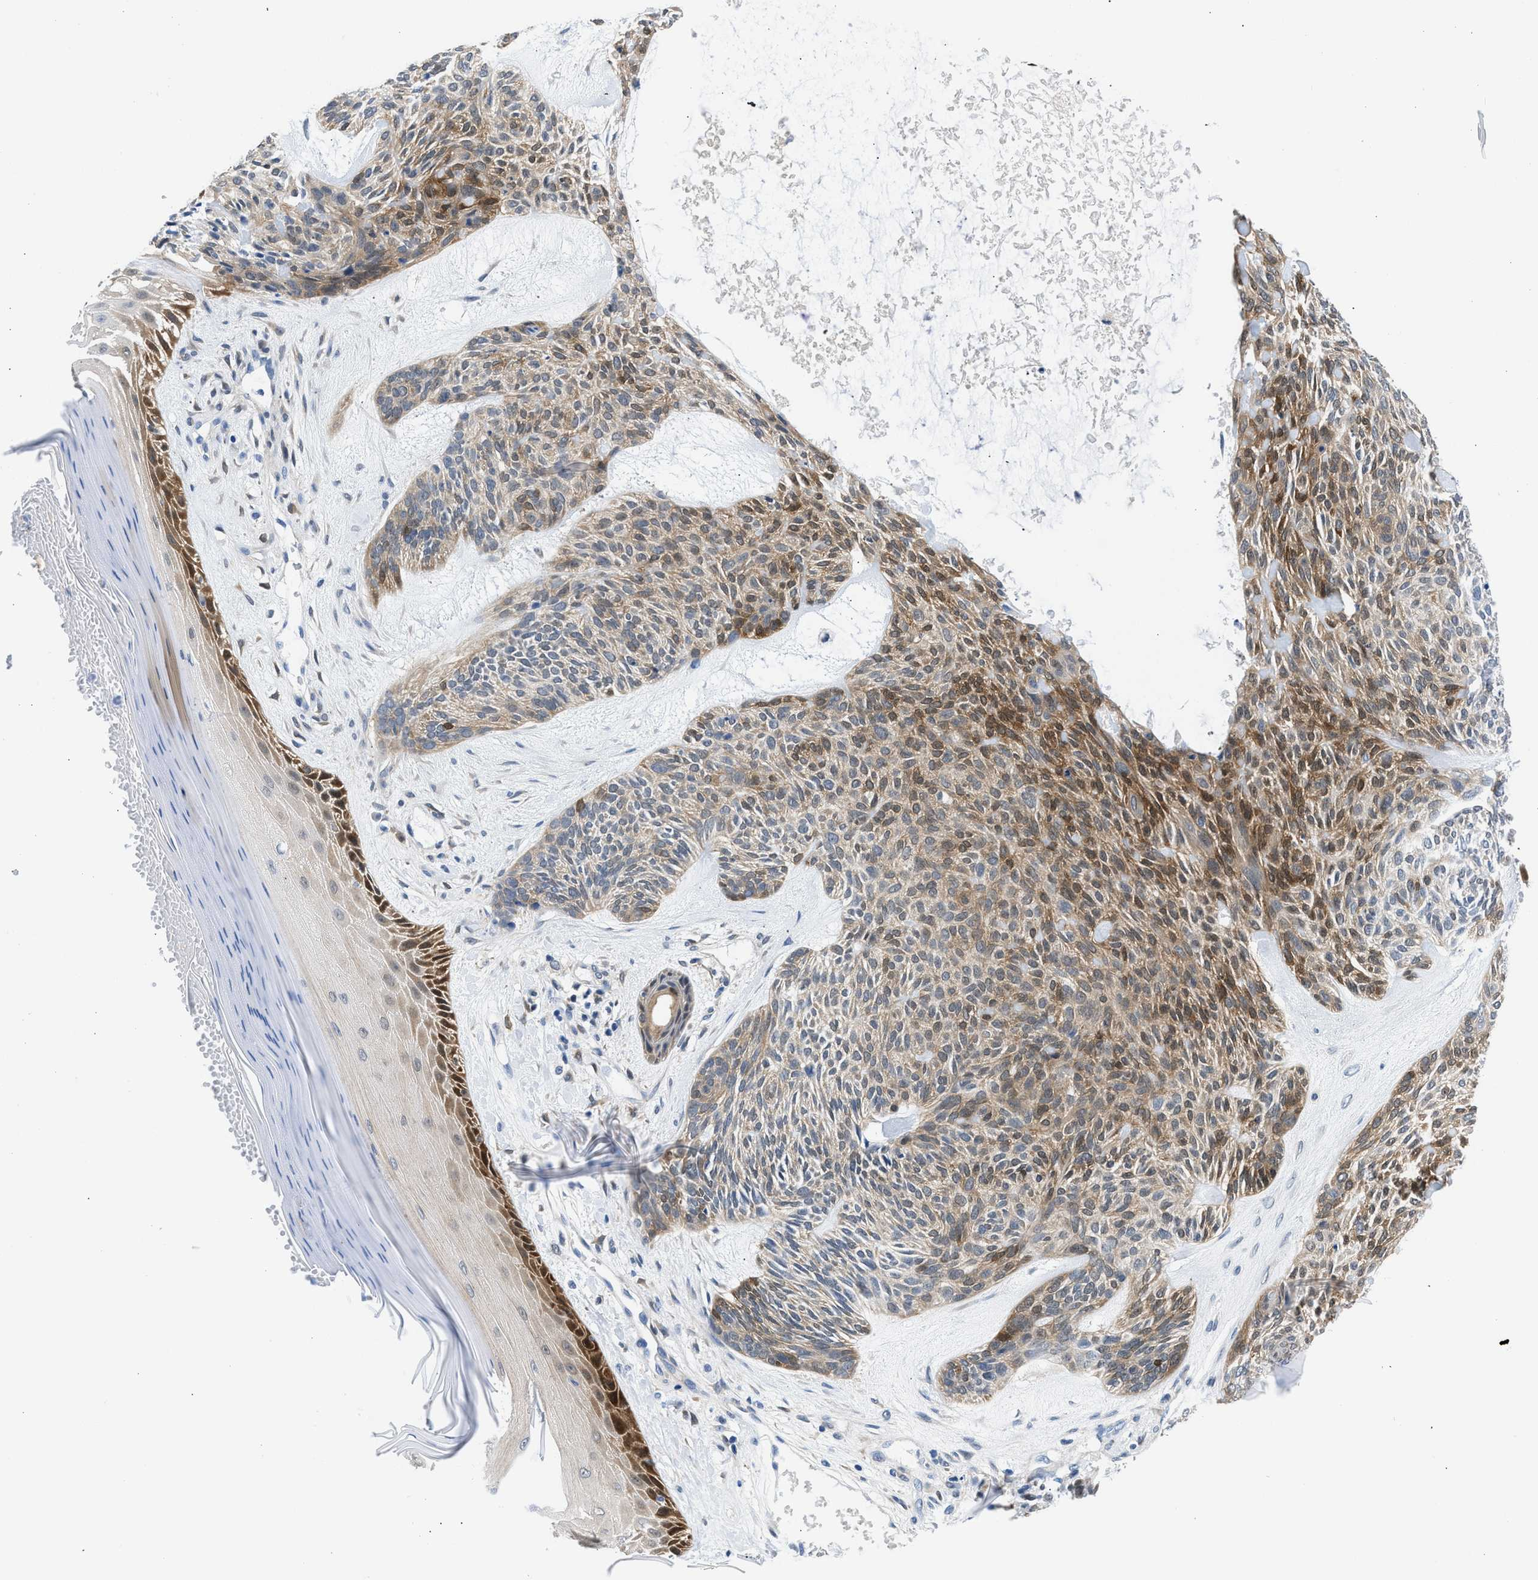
{"staining": {"intensity": "moderate", "quantity": ">75%", "location": "cytoplasmic/membranous,nuclear"}, "tissue": "skin cancer", "cell_type": "Tumor cells", "image_type": "cancer", "snomed": [{"axis": "morphology", "description": "Basal cell carcinoma"}, {"axis": "topography", "description": "Skin"}], "caption": "Moderate cytoplasmic/membranous and nuclear staining for a protein is appreciated in about >75% of tumor cells of skin cancer using immunohistochemistry (IHC).", "gene": "CBR1", "patient": {"sex": "male", "age": 55}}